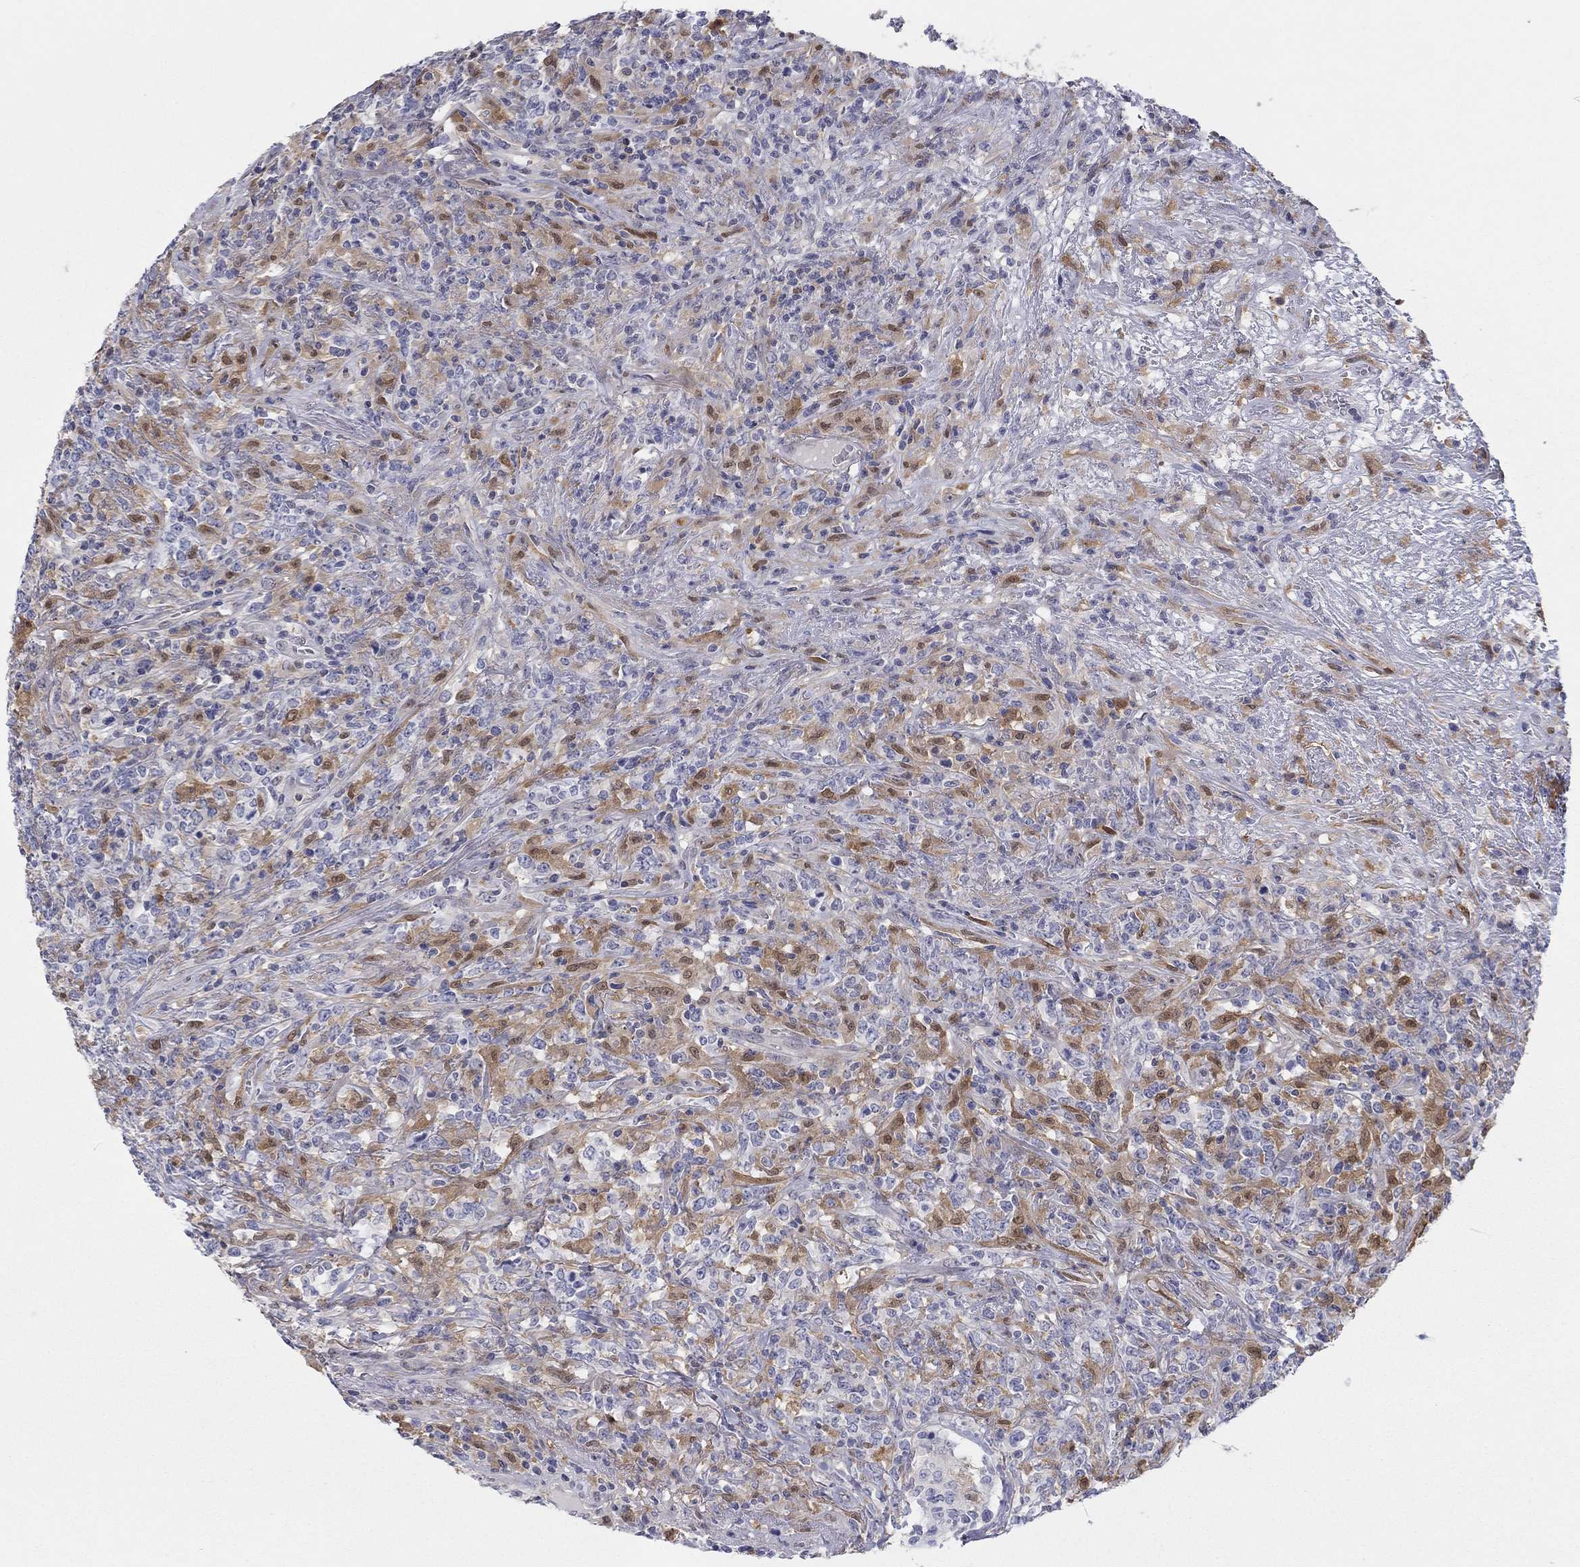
{"staining": {"intensity": "weak", "quantity": "25%-75%", "location": "cytoplasmic/membranous,nuclear"}, "tissue": "lymphoma", "cell_type": "Tumor cells", "image_type": "cancer", "snomed": [{"axis": "morphology", "description": "Malignant lymphoma, non-Hodgkin's type, High grade"}, {"axis": "topography", "description": "Lung"}], "caption": "Tumor cells demonstrate low levels of weak cytoplasmic/membranous and nuclear expression in approximately 25%-75% of cells in human high-grade malignant lymphoma, non-Hodgkin's type.", "gene": "PDXK", "patient": {"sex": "male", "age": 79}}